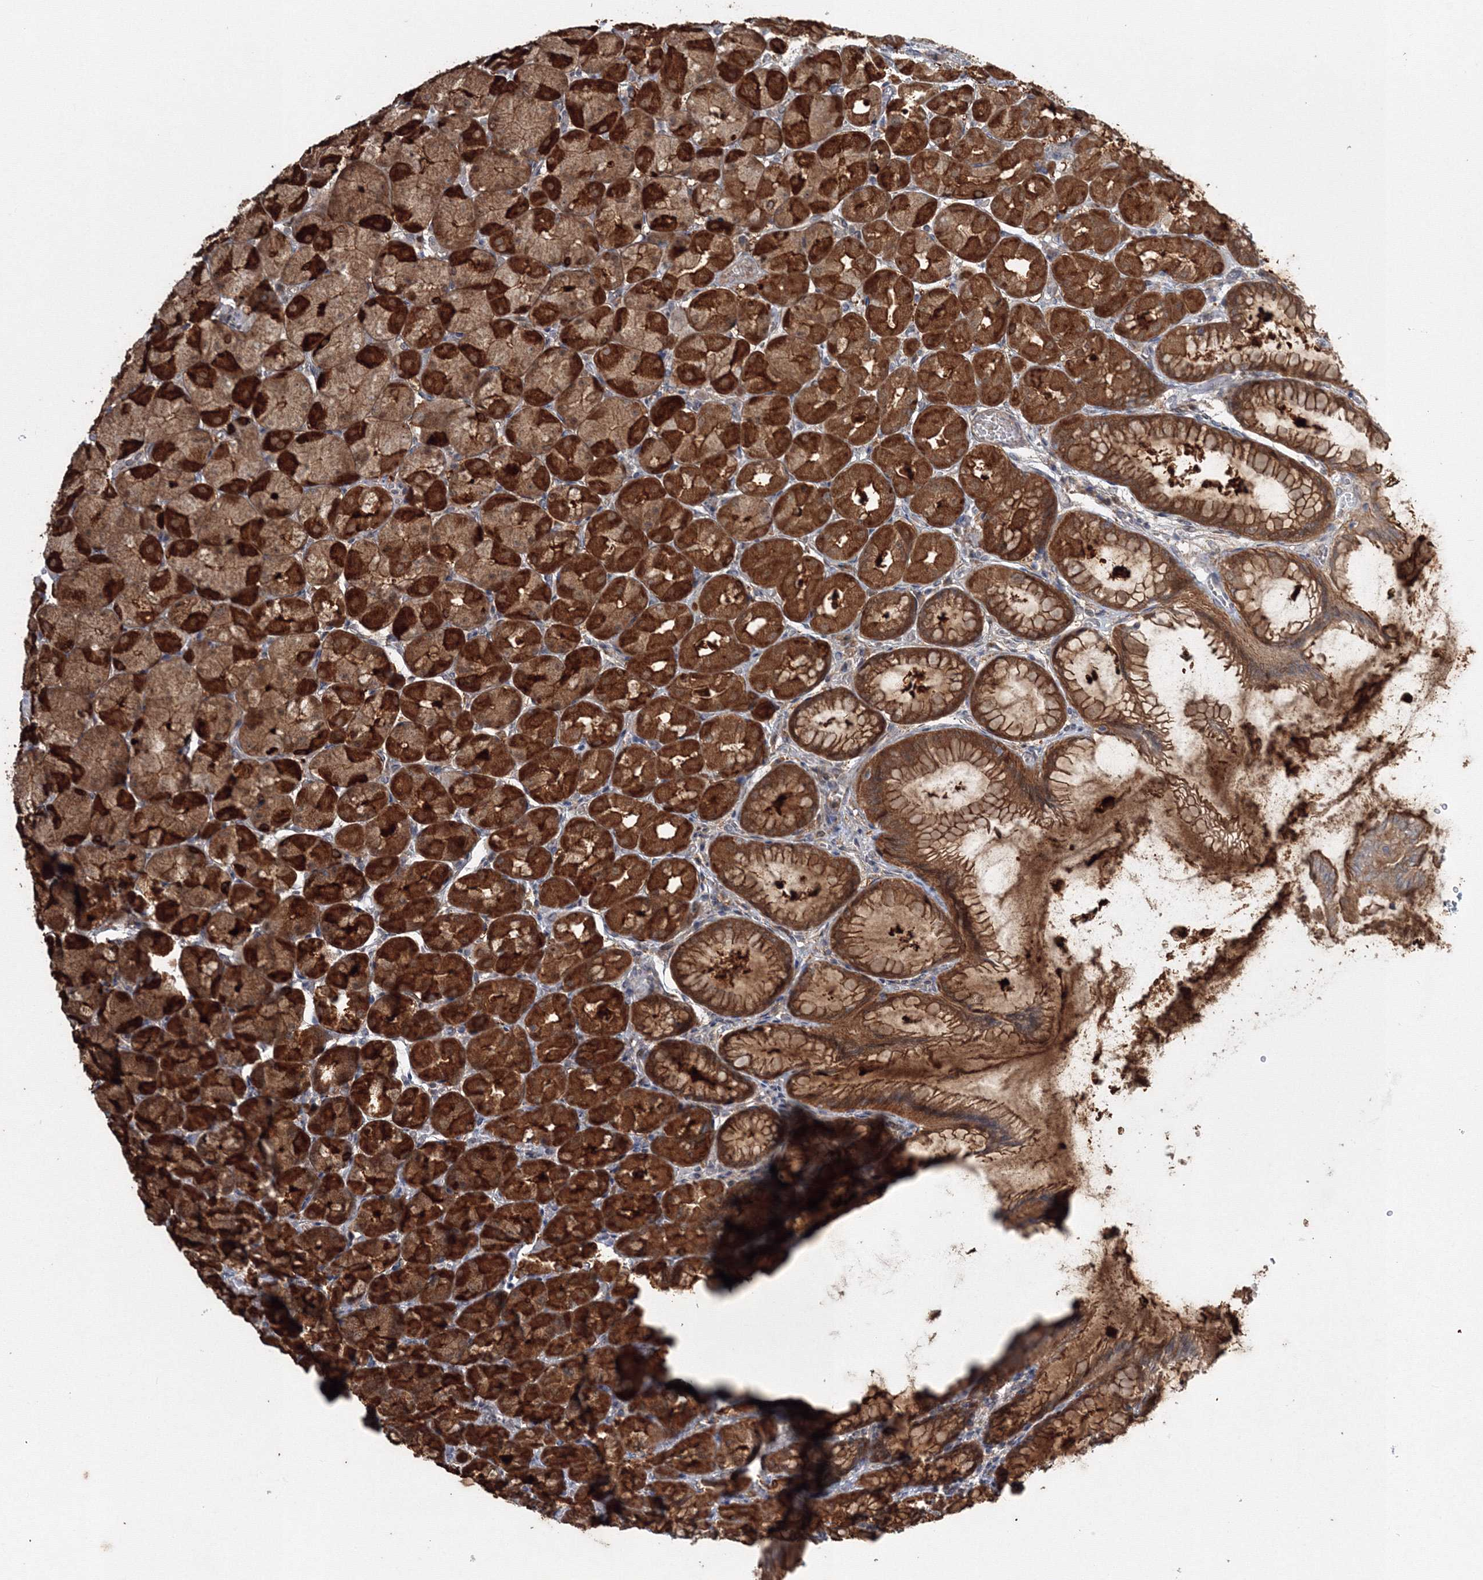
{"staining": {"intensity": "strong", "quantity": ">75%", "location": "cytoplasmic/membranous"}, "tissue": "stomach", "cell_type": "Glandular cells", "image_type": "normal", "snomed": [{"axis": "morphology", "description": "Normal tissue, NOS"}, {"axis": "topography", "description": "Stomach, upper"}], "caption": "Glandular cells show strong cytoplasmic/membranous positivity in approximately >75% of cells in normal stomach.", "gene": "MKRN2", "patient": {"sex": "female", "age": 56}}